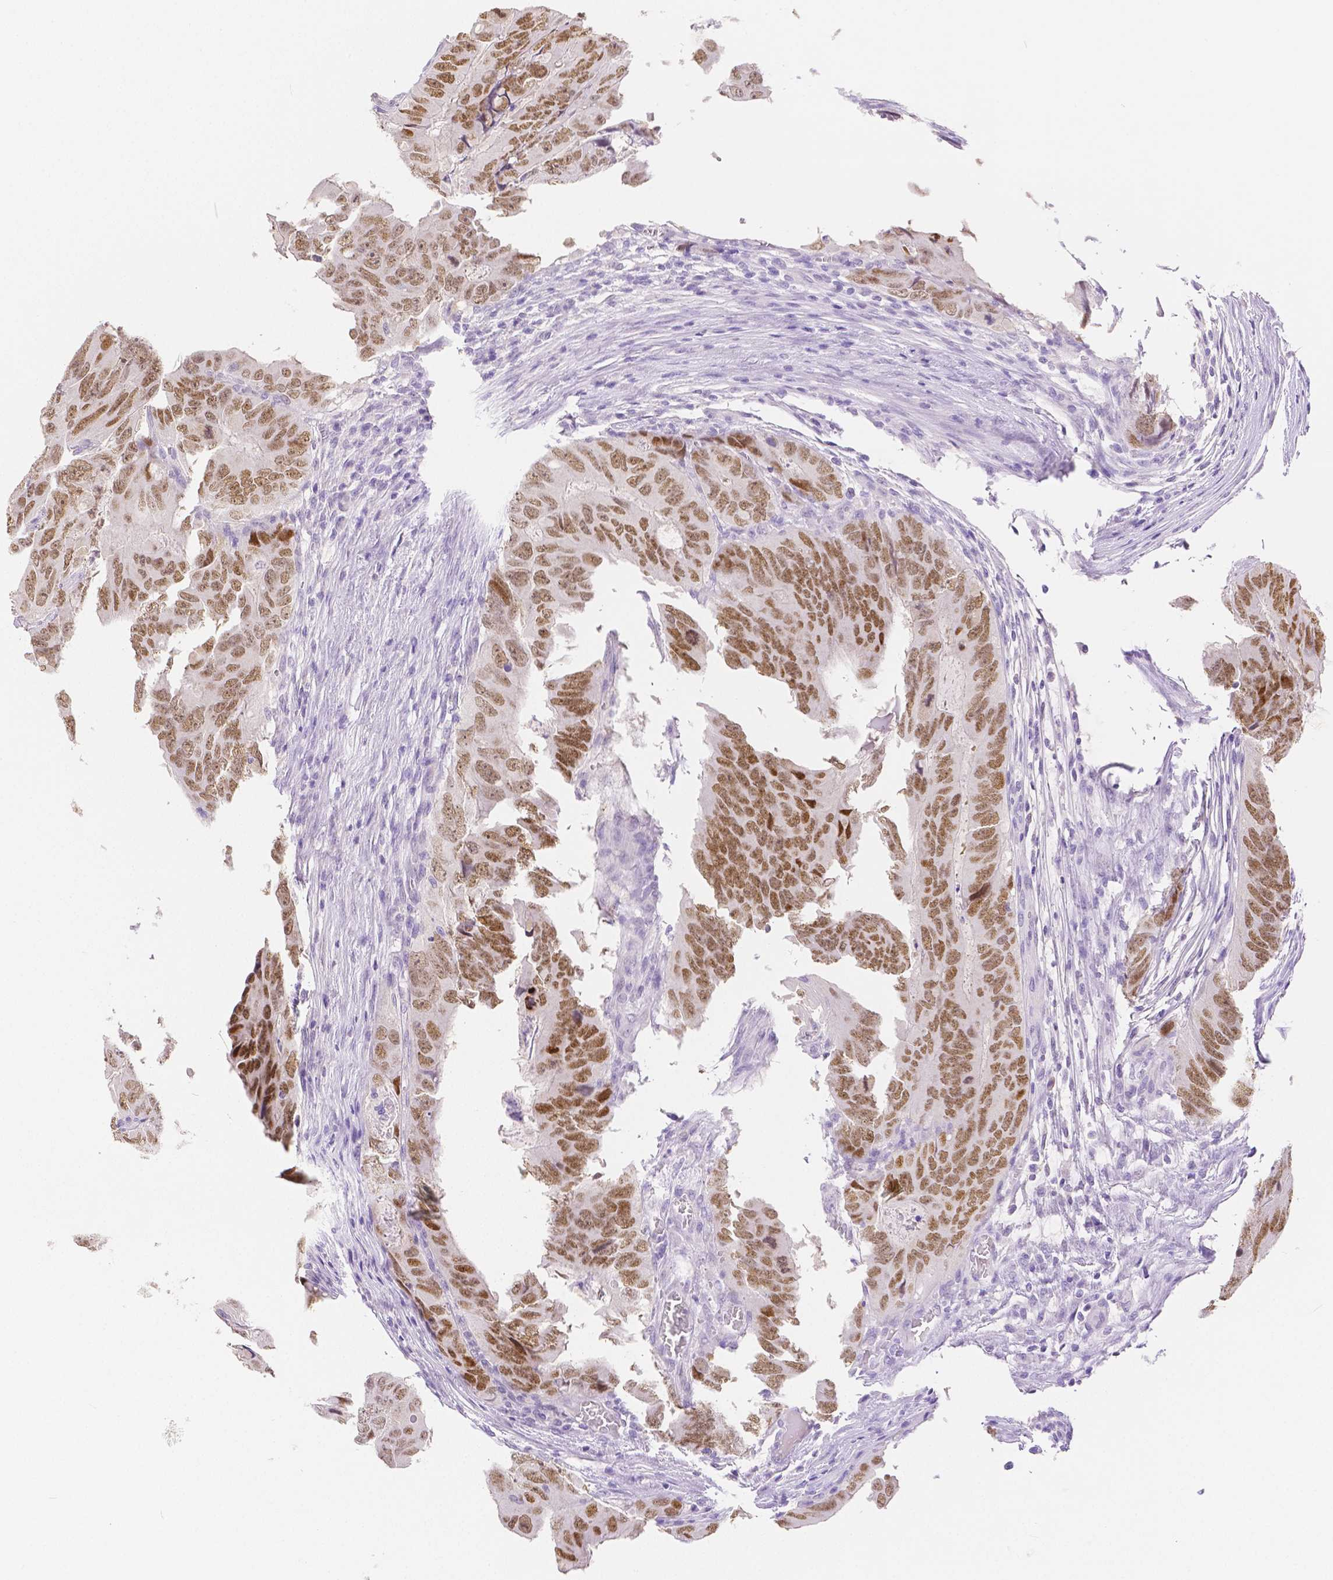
{"staining": {"intensity": "moderate", "quantity": ">75%", "location": "nuclear"}, "tissue": "colorectal cancer", "cell_type": "Tumor cells", "image_type": "cancer", "snomed": [{"axis": "morphology", "description": "Adenocarcinoma, NOS"}, {"axis": "topography", "description": "Colon"}], "caption": "About >75% of tumor cells in human colorectal adenocarcinoma demonstrate moderate nuclear protein positivity as visualized by brown immunohistochemical staining.", "gene": "HNF1B", "patient": {"sex": "male", "age": 79}}